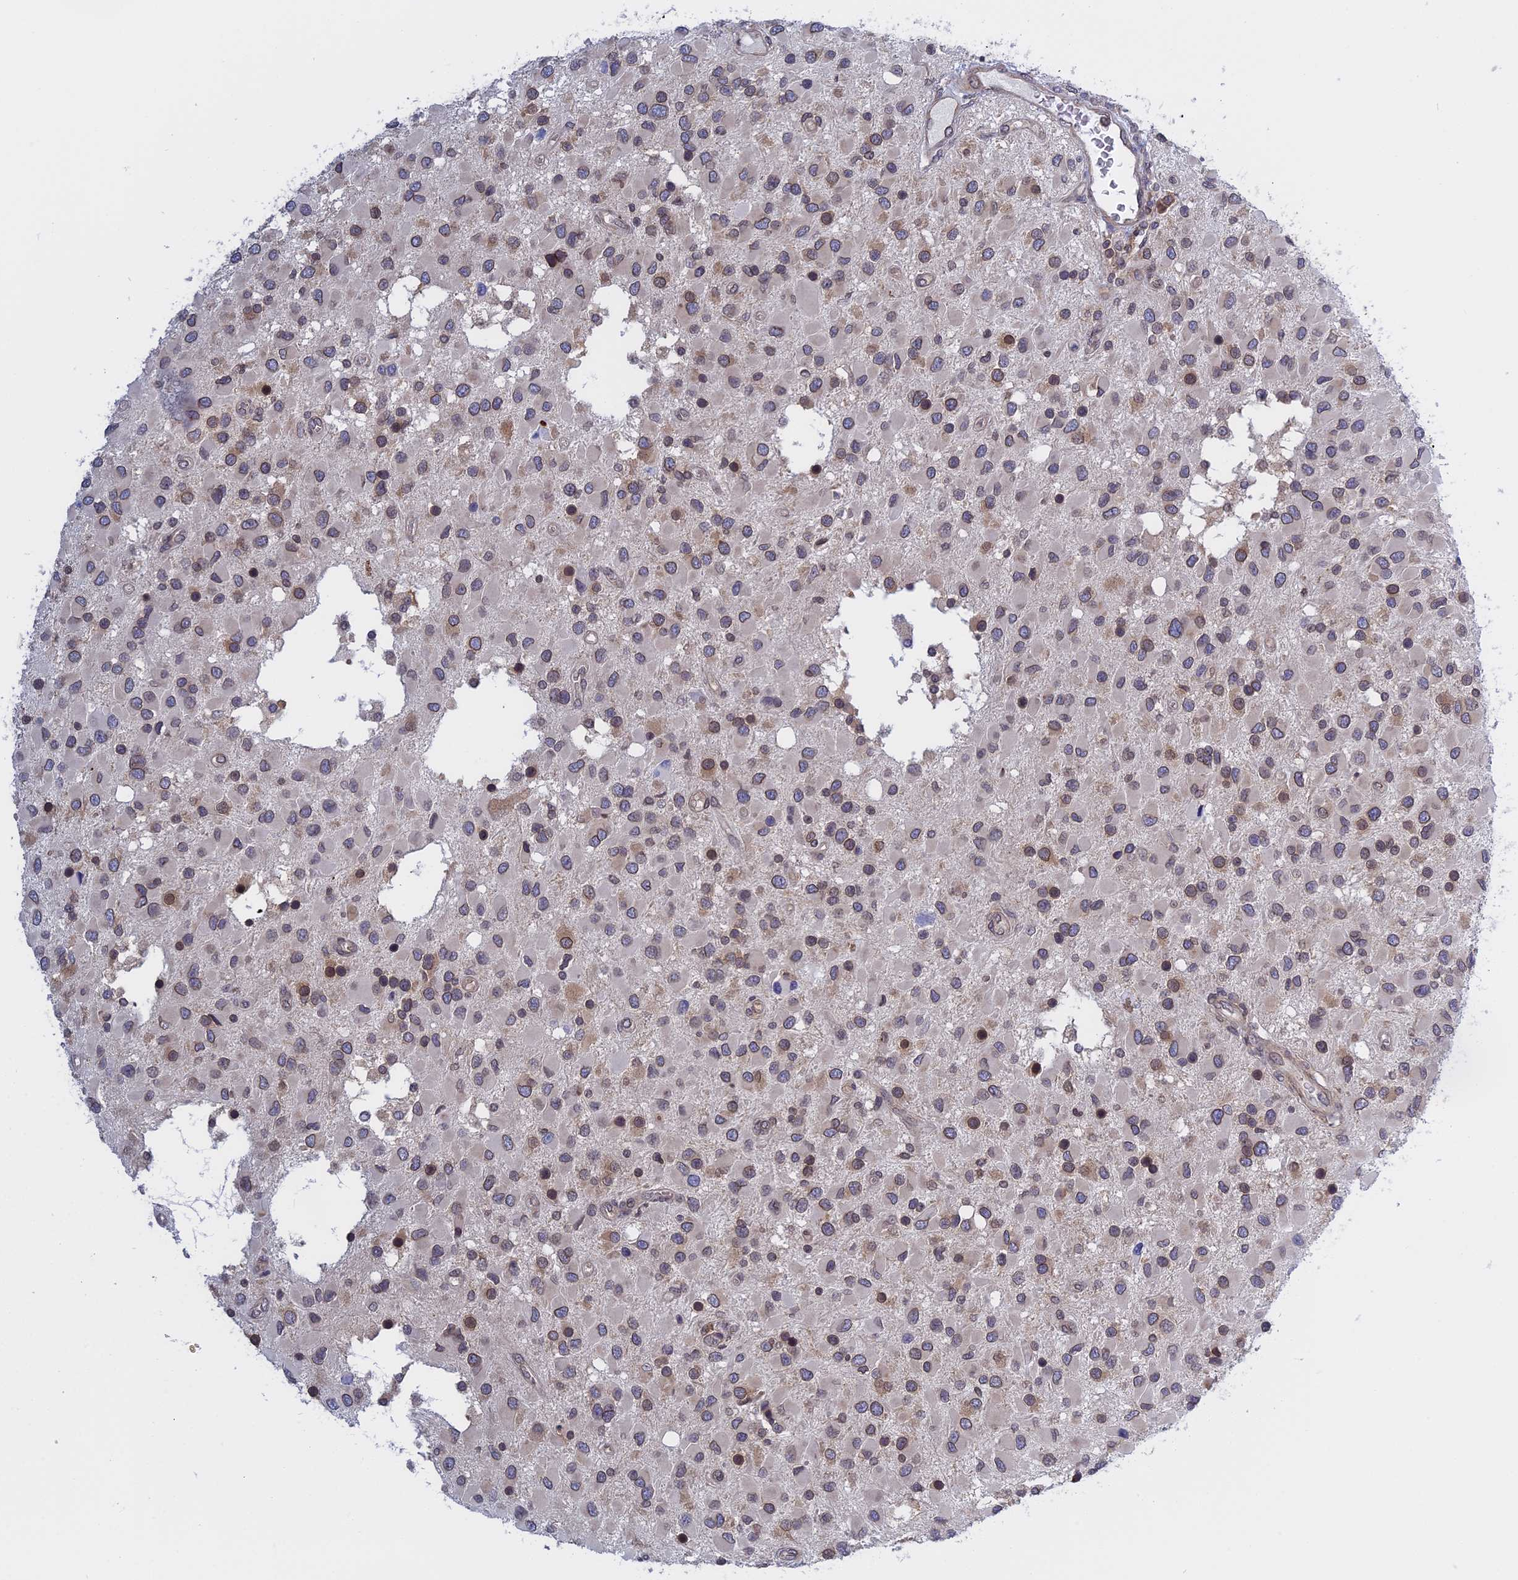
{"staining": {"intensity": "weak", "quantity": "25%-75%", "location": "cytoplasmic/membranous,nuclear"}, "tissue": "glioma", "cell_type": "Tumor cells", "image_type": "cancer", "snomed": [{"axis": "morphology", "description": "Glioma, malignant, High grade"}, {"axis": "topography", "description": "Brain"}], "caption": "Protein expression by IHC shows weak cytoplasmic/membranous and nuclear positivity in about 25%-75% of tumor cells in malignant high-grade glioma. The staining was performed using DAB to visualize the protein expression in brown, while the nuclei were stained in blue with hematoxylin (Magnification: 20x).", "gene": "NAA10", "patient": {"sex": "male", "age": 53}}